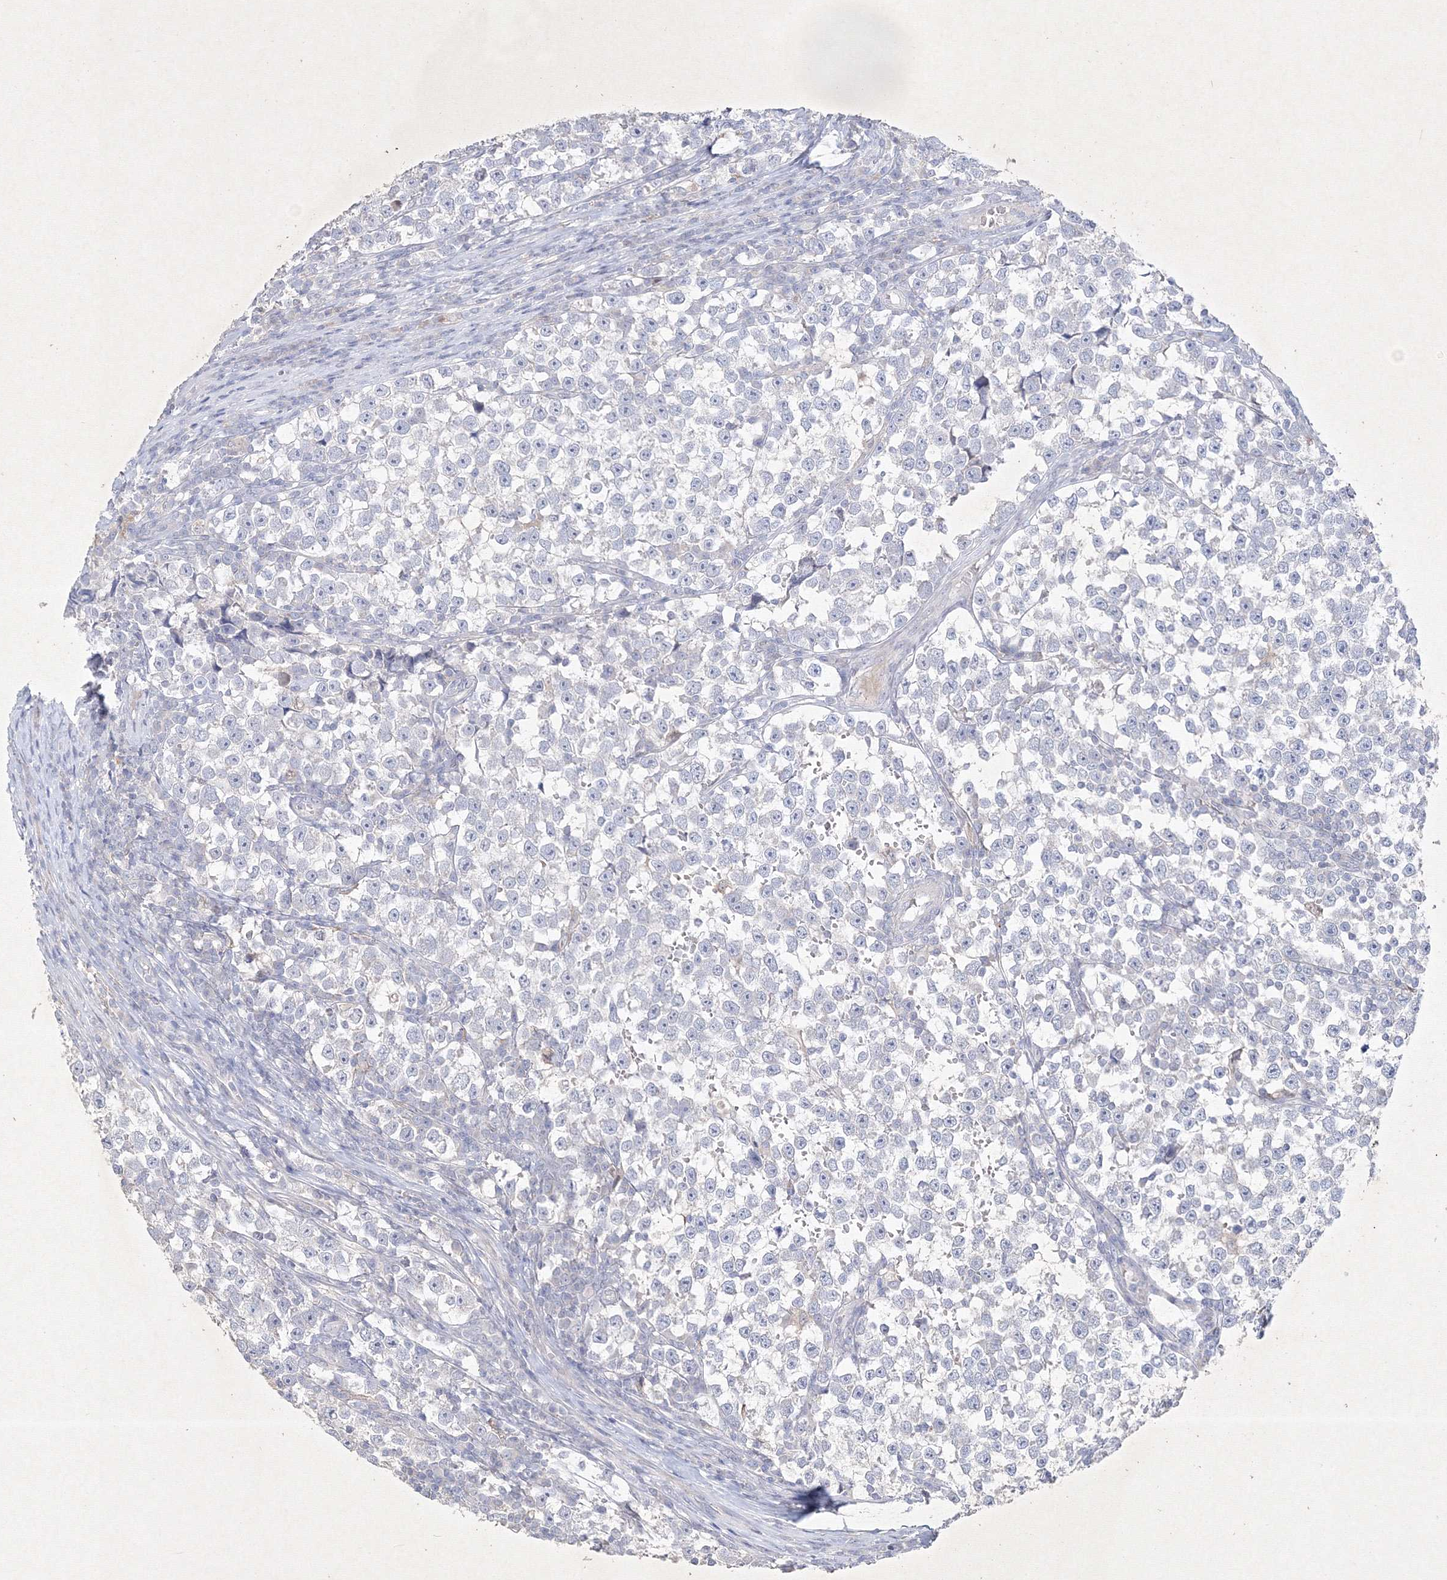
{"staining": {"intensity": "negative", "quantity": "none", "location": "none"}, "tissue": "testis cancer", "cell_type": "Tumor cells", "image_type": "cancer", "snomed": [{"axis": "morphology", "description": "Normal tissue, NOS"}, {"axis": "morphology", "description": "Seminoma, NOS"}, {"axis": "topography", "description": "Testis"}], "caption": "High magnification brightfield microscopy of seminoma (testis) stained with DAB (brown) and counterstained with hematoxylin (blue): tumor cells show no significant expression. The staining is performed using DAB (3,3'-diaminobenzidine) brown chromogen with nuclei counter-stained in using hematoxylin.", "gene": "CXXC4", "patient": {"sex": "male", "age": 43}}